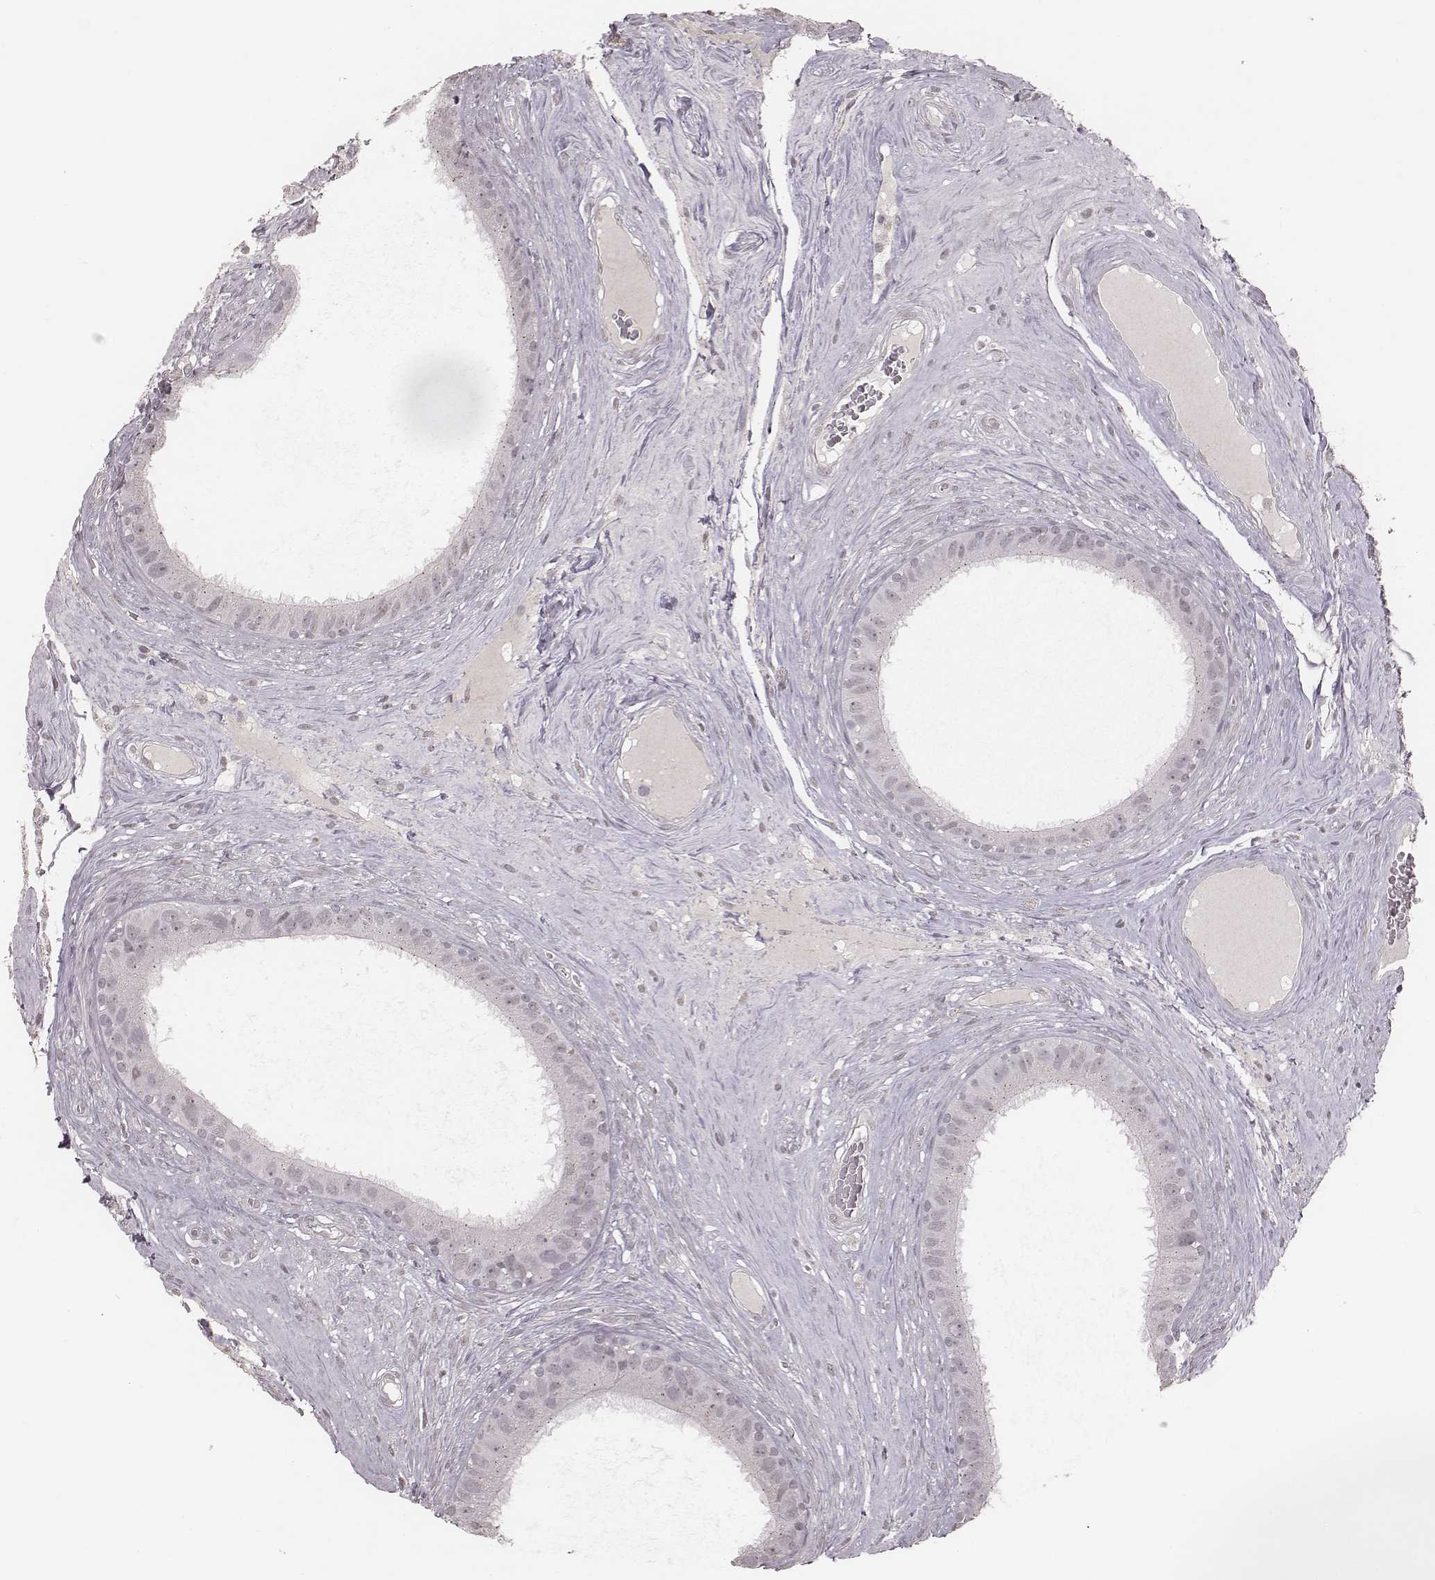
{"staining": {"intensity": "negative", "quantity": "none", "location": "none"}, "tissue": "epididymis", "cell_type": "Glandular cells", "image_type": "normal", "snomed": [{"axis": "morphology", "description": "Normal tissue, NOS"}, {"axis": "topography", "description": "Epididymis"}], "caption": "Glandular cells show no significant protein positivity in benign epididymis. (Stains: DAB immunohistochemistry (IHC) with hematoxylin counter stain, Microscopy: brightfield microscopy at high magnification).", "gene": "SLC7A4", "patient": {"sex": "male", "age": 59}}